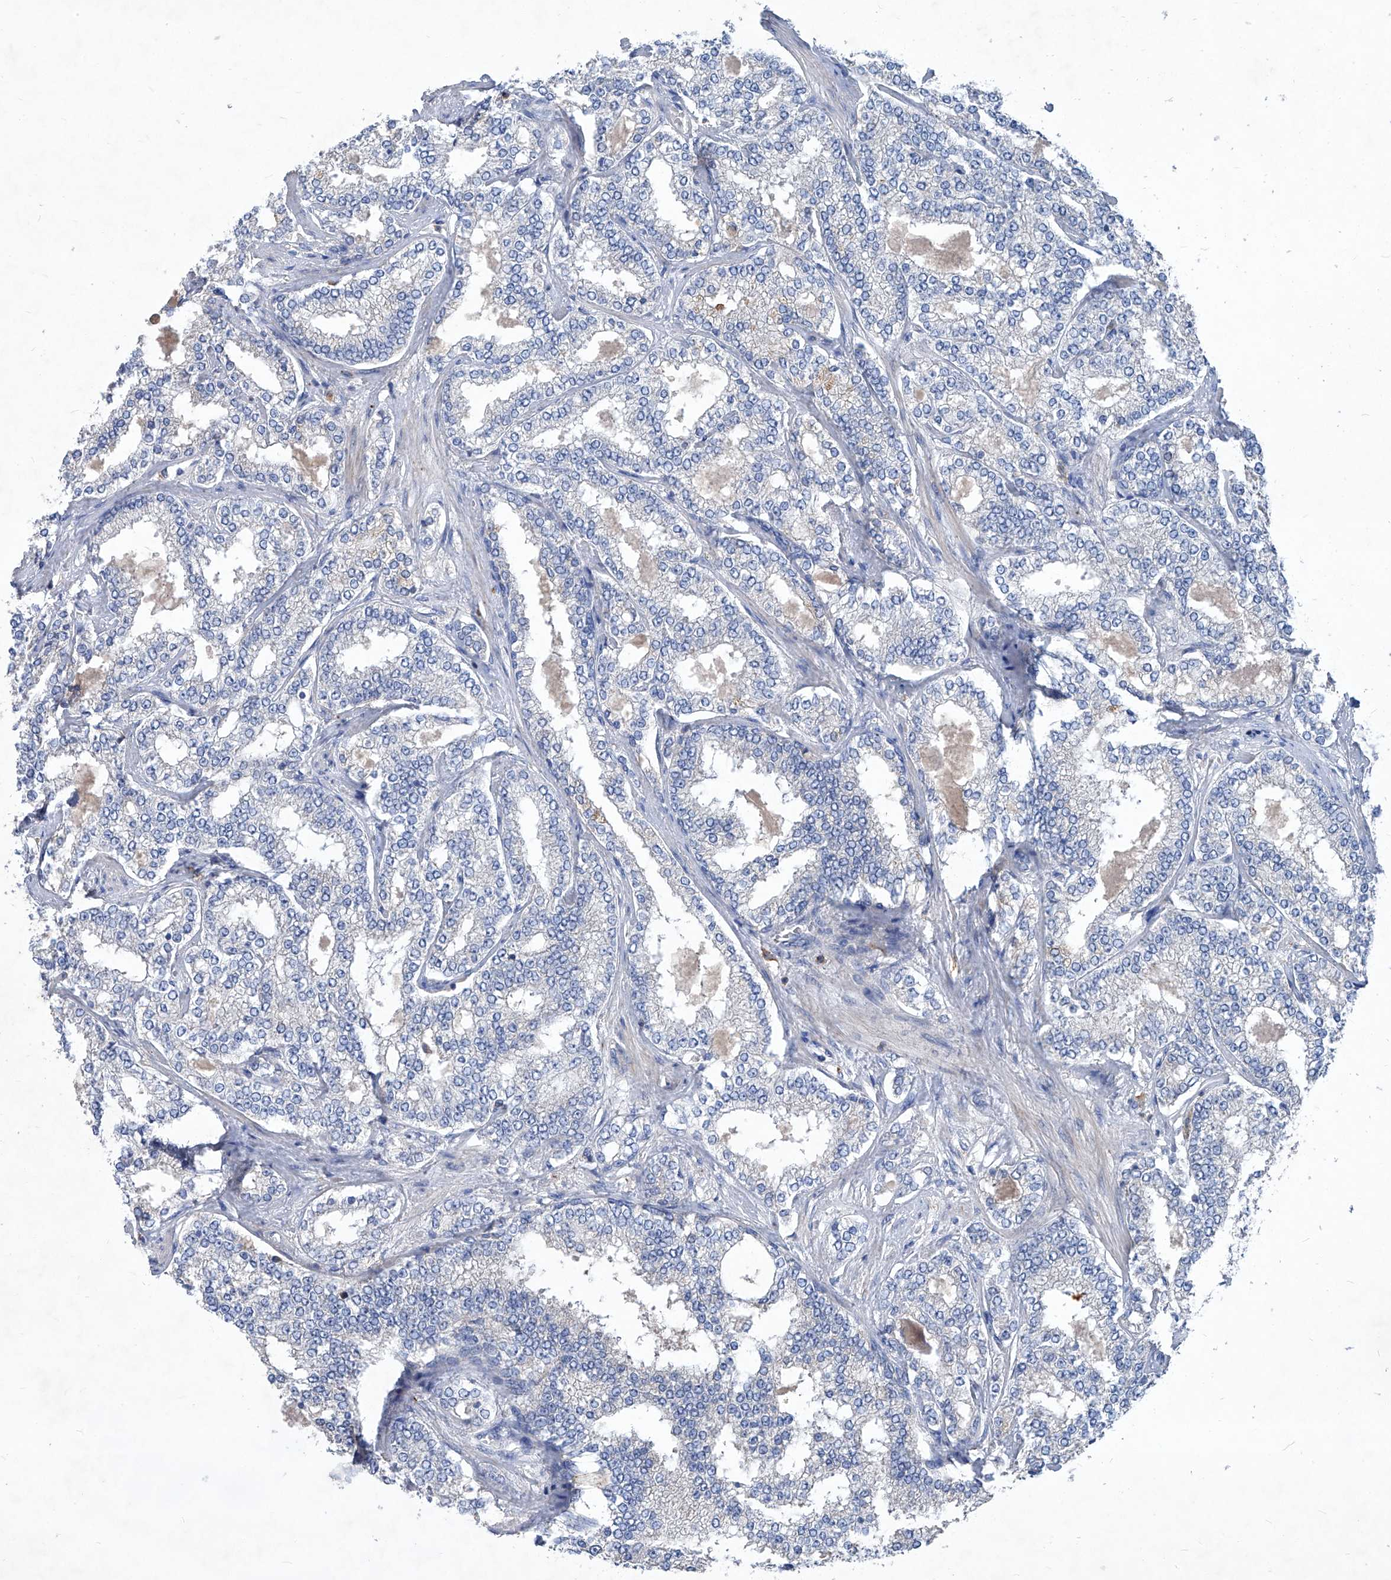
{"staining": {"intensity": "negative", "quantity": "none", "location": "none"}, "tissue": "prostate cancer", "cell_type": "Tumor cells", "image_type": "cancer", "snomed": [{"axis": "morphology", "description": "Normal tissue, NOS"}, {"axis": "morphology", "description": "Adenocarcinoma, High grade"}, {"axis": "topography", "description": "Prostate"}], "caption": "IHC histopathology image of neoplastic tissue: human prostate cancer (adenocarcinoma (high-grade)) stained with DAB (3,3'-diaminobenzidine) demonstrates no significant protein staining in tumor cells. (Brightfield microscopy of DAB IHC at high magnification).", "gene": "EPHA8", "patient": {"sex": "male", "age": 83}}